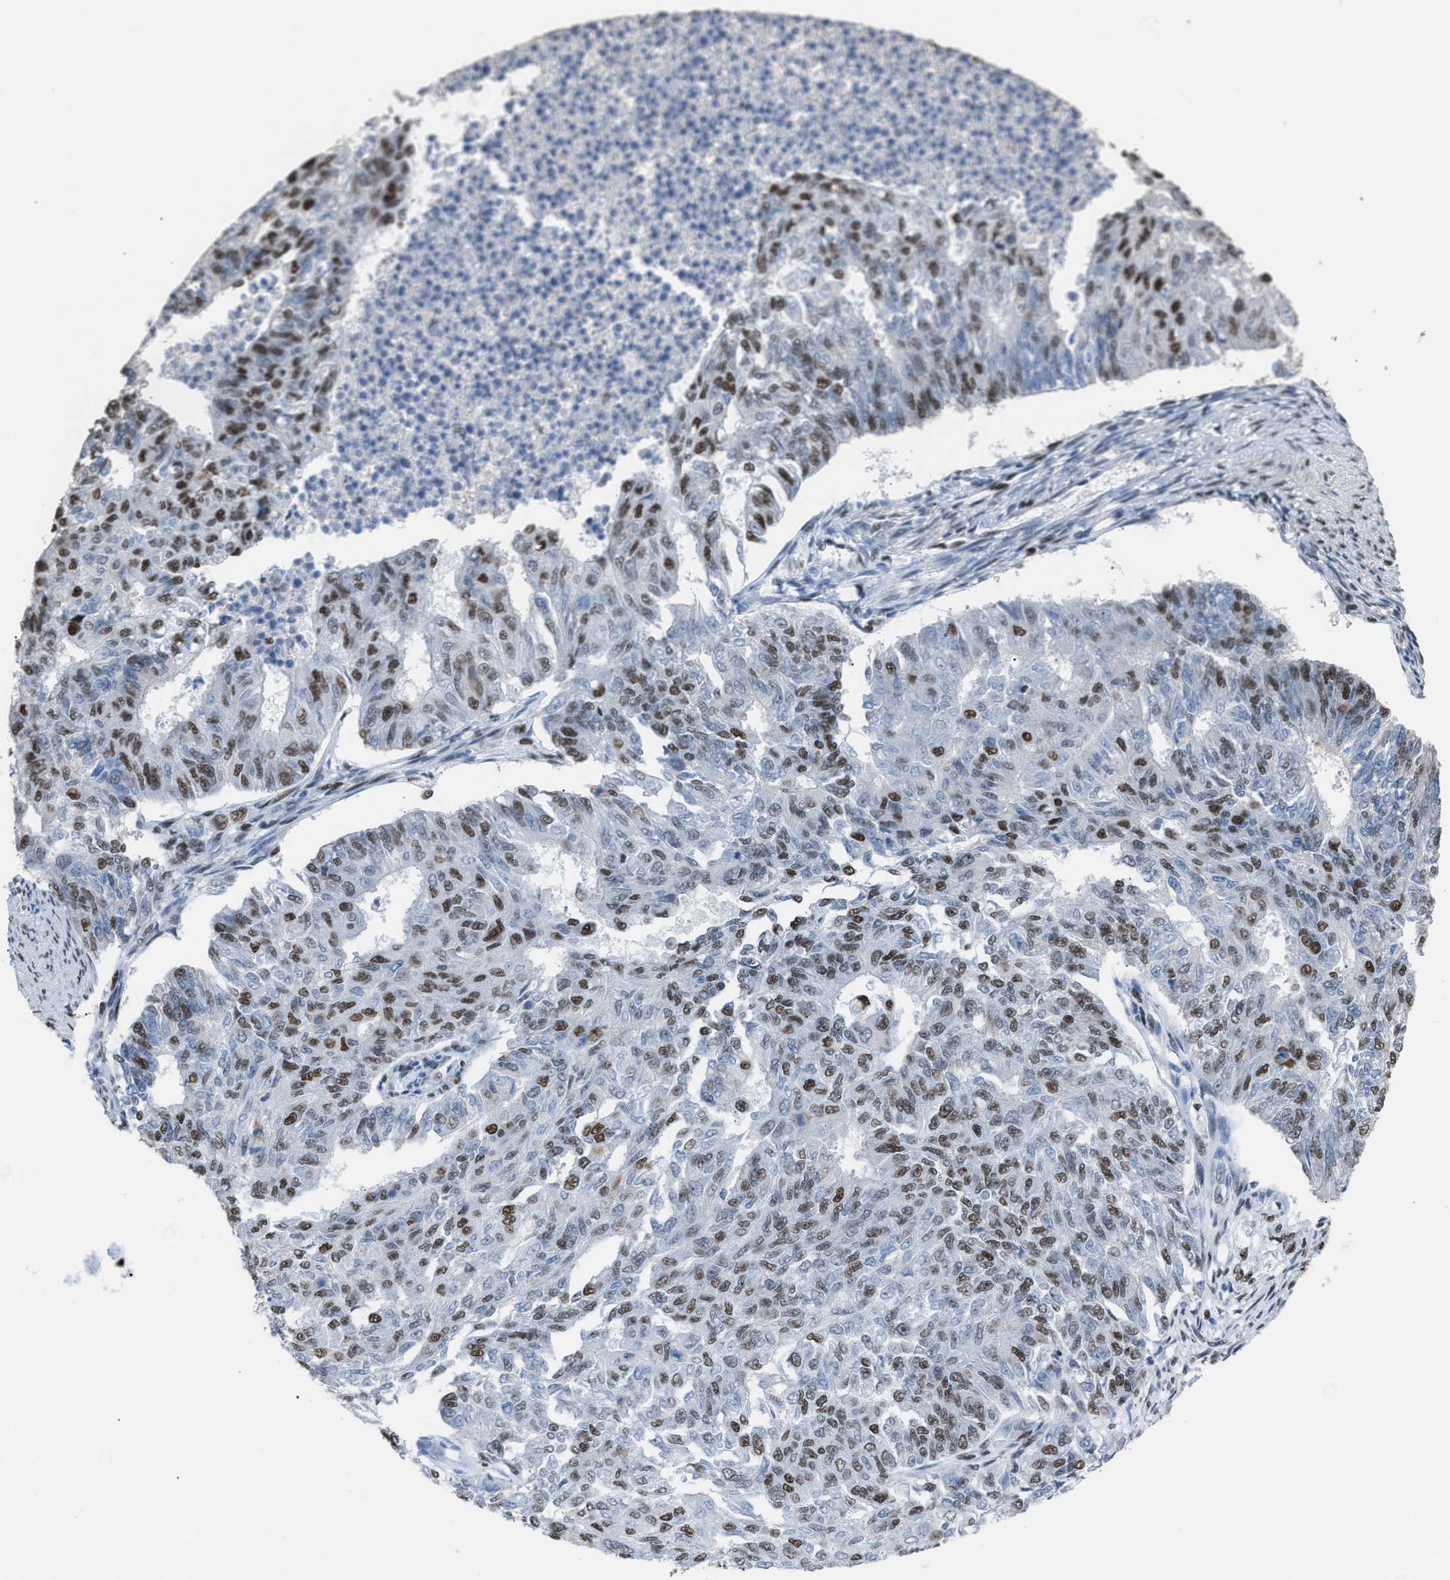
{"staining": {"intensity": "moderate", "quantity": "25%-75%", "location": "nuclear"}, "tissue": "endometrial cancer", "cell_type": "Tumor cells", "image_type": "cancer", "snomed": [{"axis": "morphology", "description": "Adenocarcinoma, NOS"}, {"axis": "topography", "description": "Endometrium"}], "caption": "This is an image of immunohistochemistry staining of endometrial adenocarcinoma, which shows moderate positivity in the nuclear of tumor cells.", "gene": "CCAR2", "patient": {"sex": "female", "age": 32}}